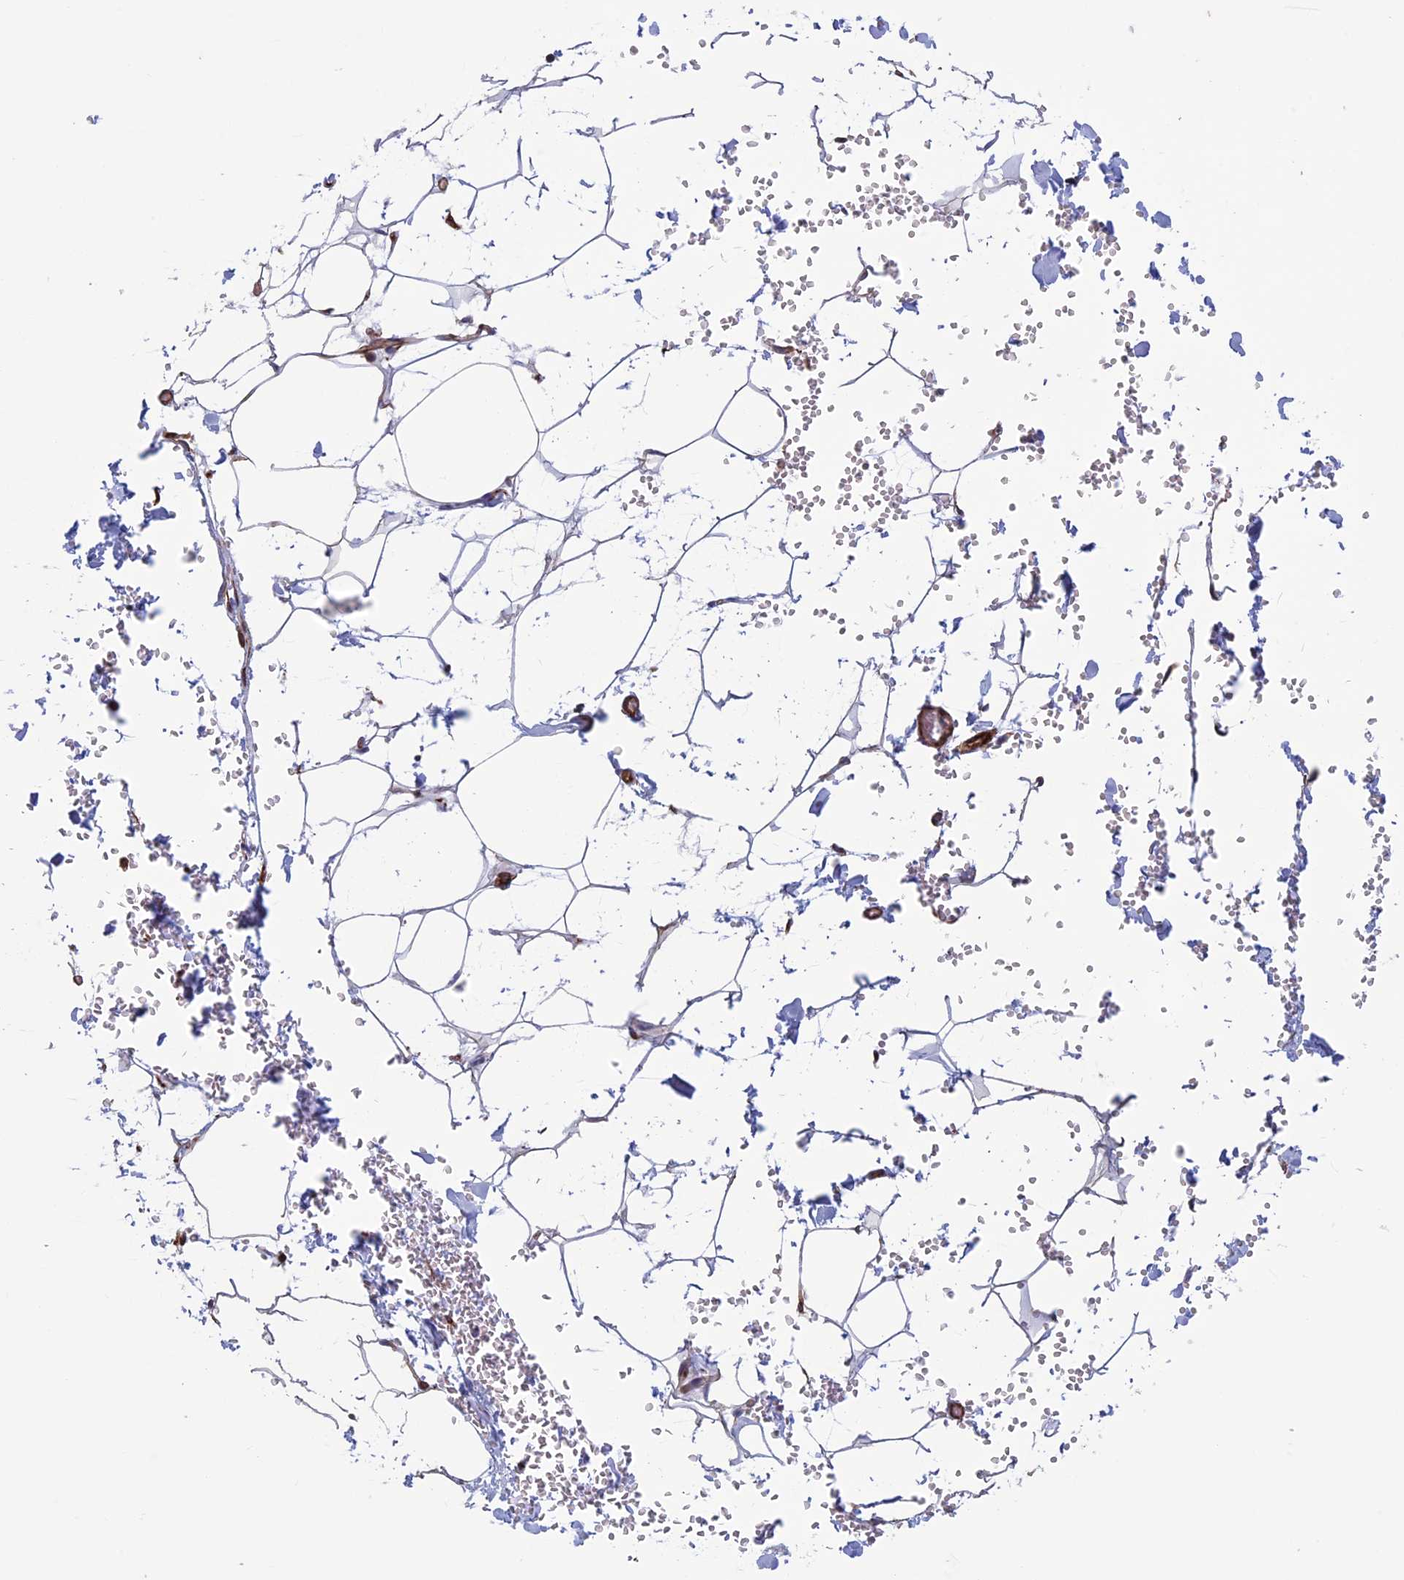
{"staining": {"intensity": "negative", "quantity": "none", "location": "none"}, "tissue": "adipose tissue", "cell_type": "Adipocytes", "image_type": "normal", "snomed": [{"axis": "morphology", "description": "Normal tissue, NOS"}, {"axis": "topography", "description": "Gallbladder"}, {"axis": "topography", "description": "Peripheral nerve tissue"}], "caption": "An image of adipose tissue stained for a protein reveals no brown staining in adipocytes. (DAB IHC, high magnification).", "gene": "ANGPTL2", "patient": {"sex": "male", "age": 38}}